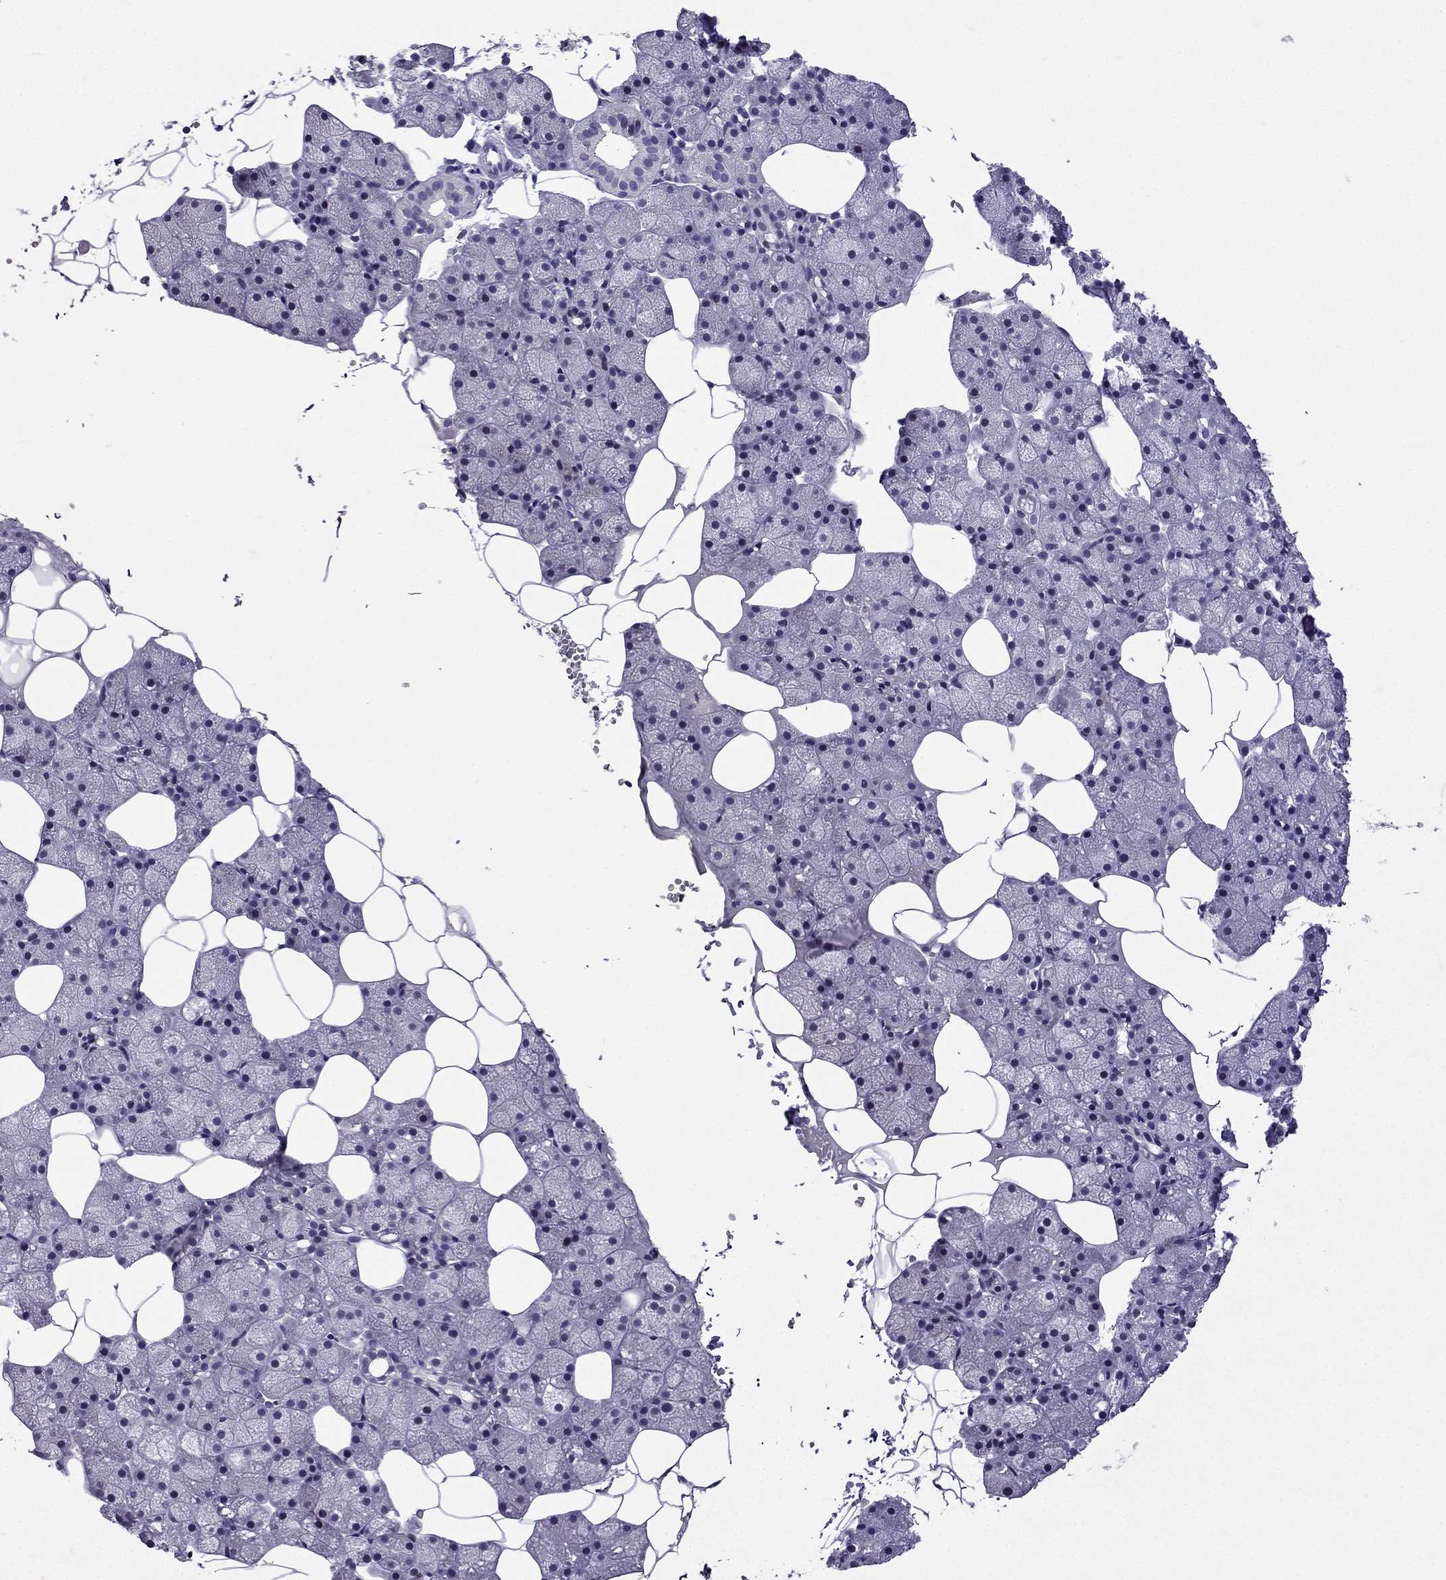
{"staining": {"intensity": "negative", "quantity": "none", "location": "none"}, "tissue": "salivary gland", "cell_type": "Glandular cells", "image_type": "normal", "snomed": [{"axis": "morphology", "description": "Normal tissue, NOS"}, {"axis": "topography", "description": "Salivary gland"}], "caption": "This is an IHC image of unremarkable human salivary gland. There is no positivity in glandular cells.", "gene": "TTN", "patient": {"sex": "male", "age": 38}}